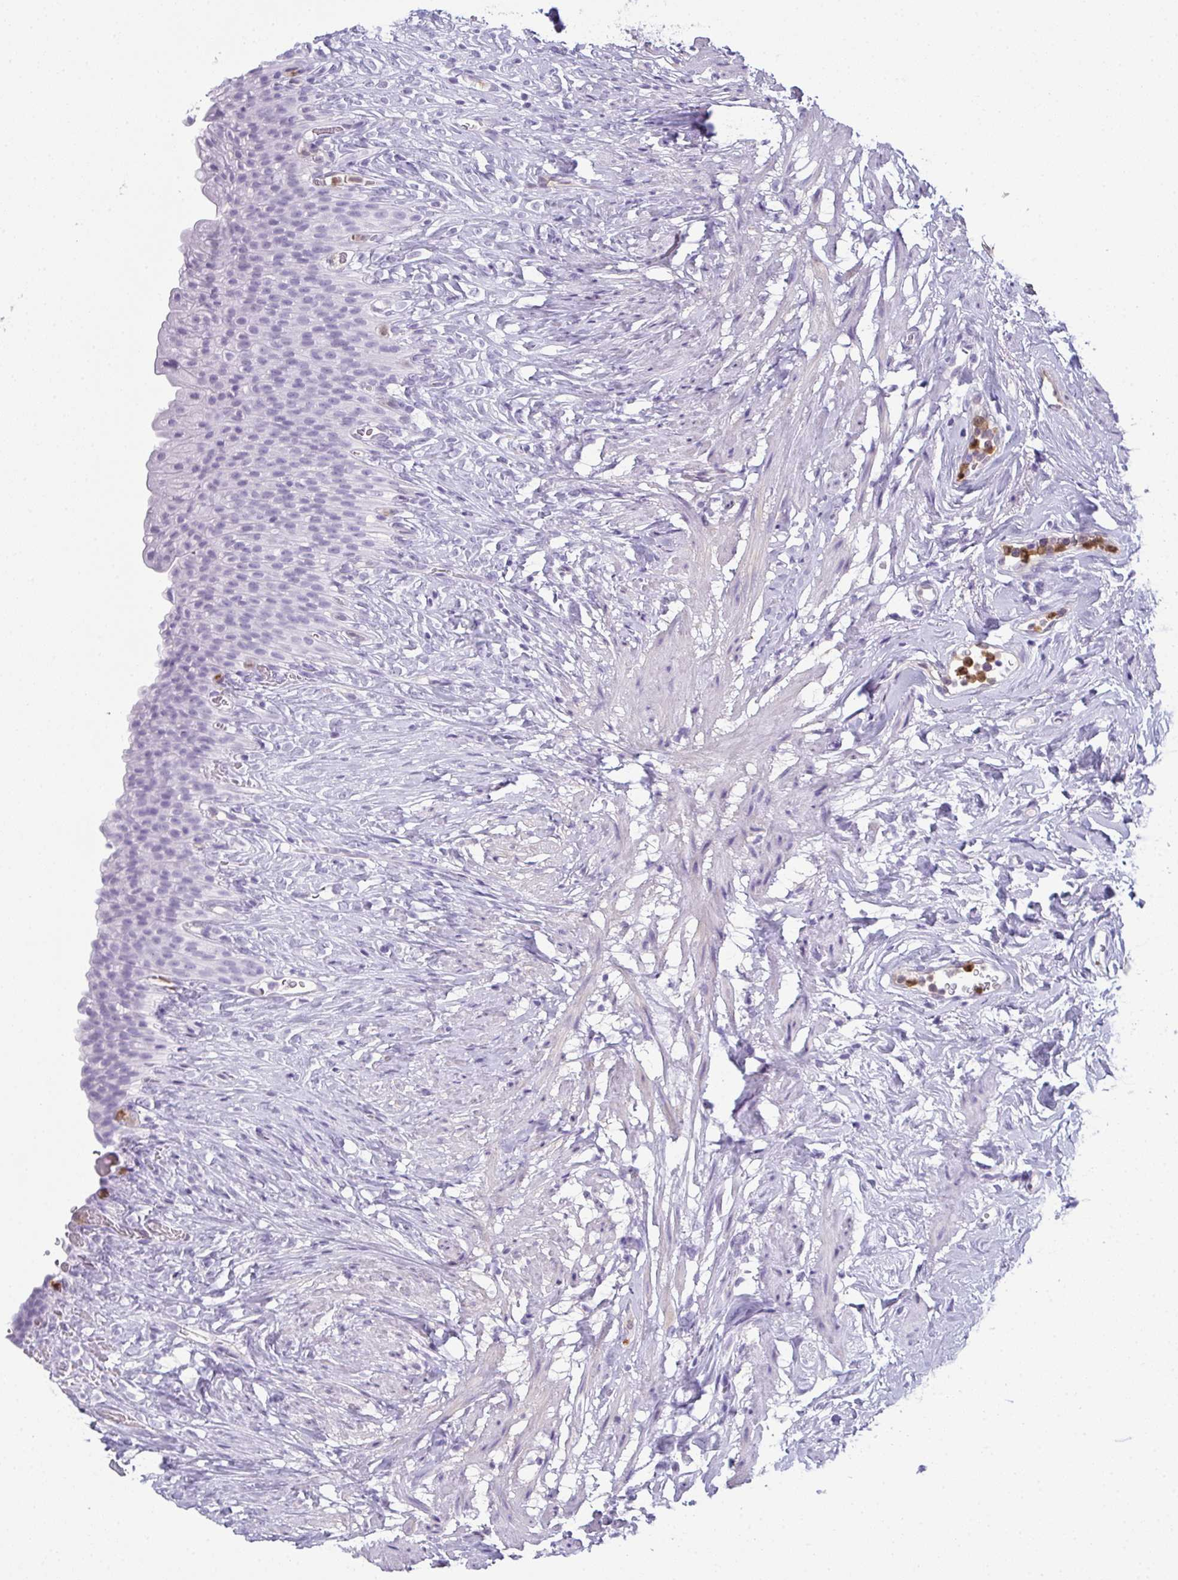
{"staining": {"intensity": "negative", "quantity": "none", "location": "none"}, "tissue": "urinary bladder", "cell_type": "Urothelial cells", "image_type": "normal", "snomed": [{"axis": "morphology", "description": "Normal tissue, NOS"}, {"axis": "topography", "description": "Urinary bladder"}, {"axis": "topography", "description": "Prostate"}], "caption": "Urothelial cells show no significant expression in benign urinary bladder. (Immunohistochemistry, brightfield microscopy, high magnification).", "gene": "CDA", "patient": {"sex": "male", "age": 76}}